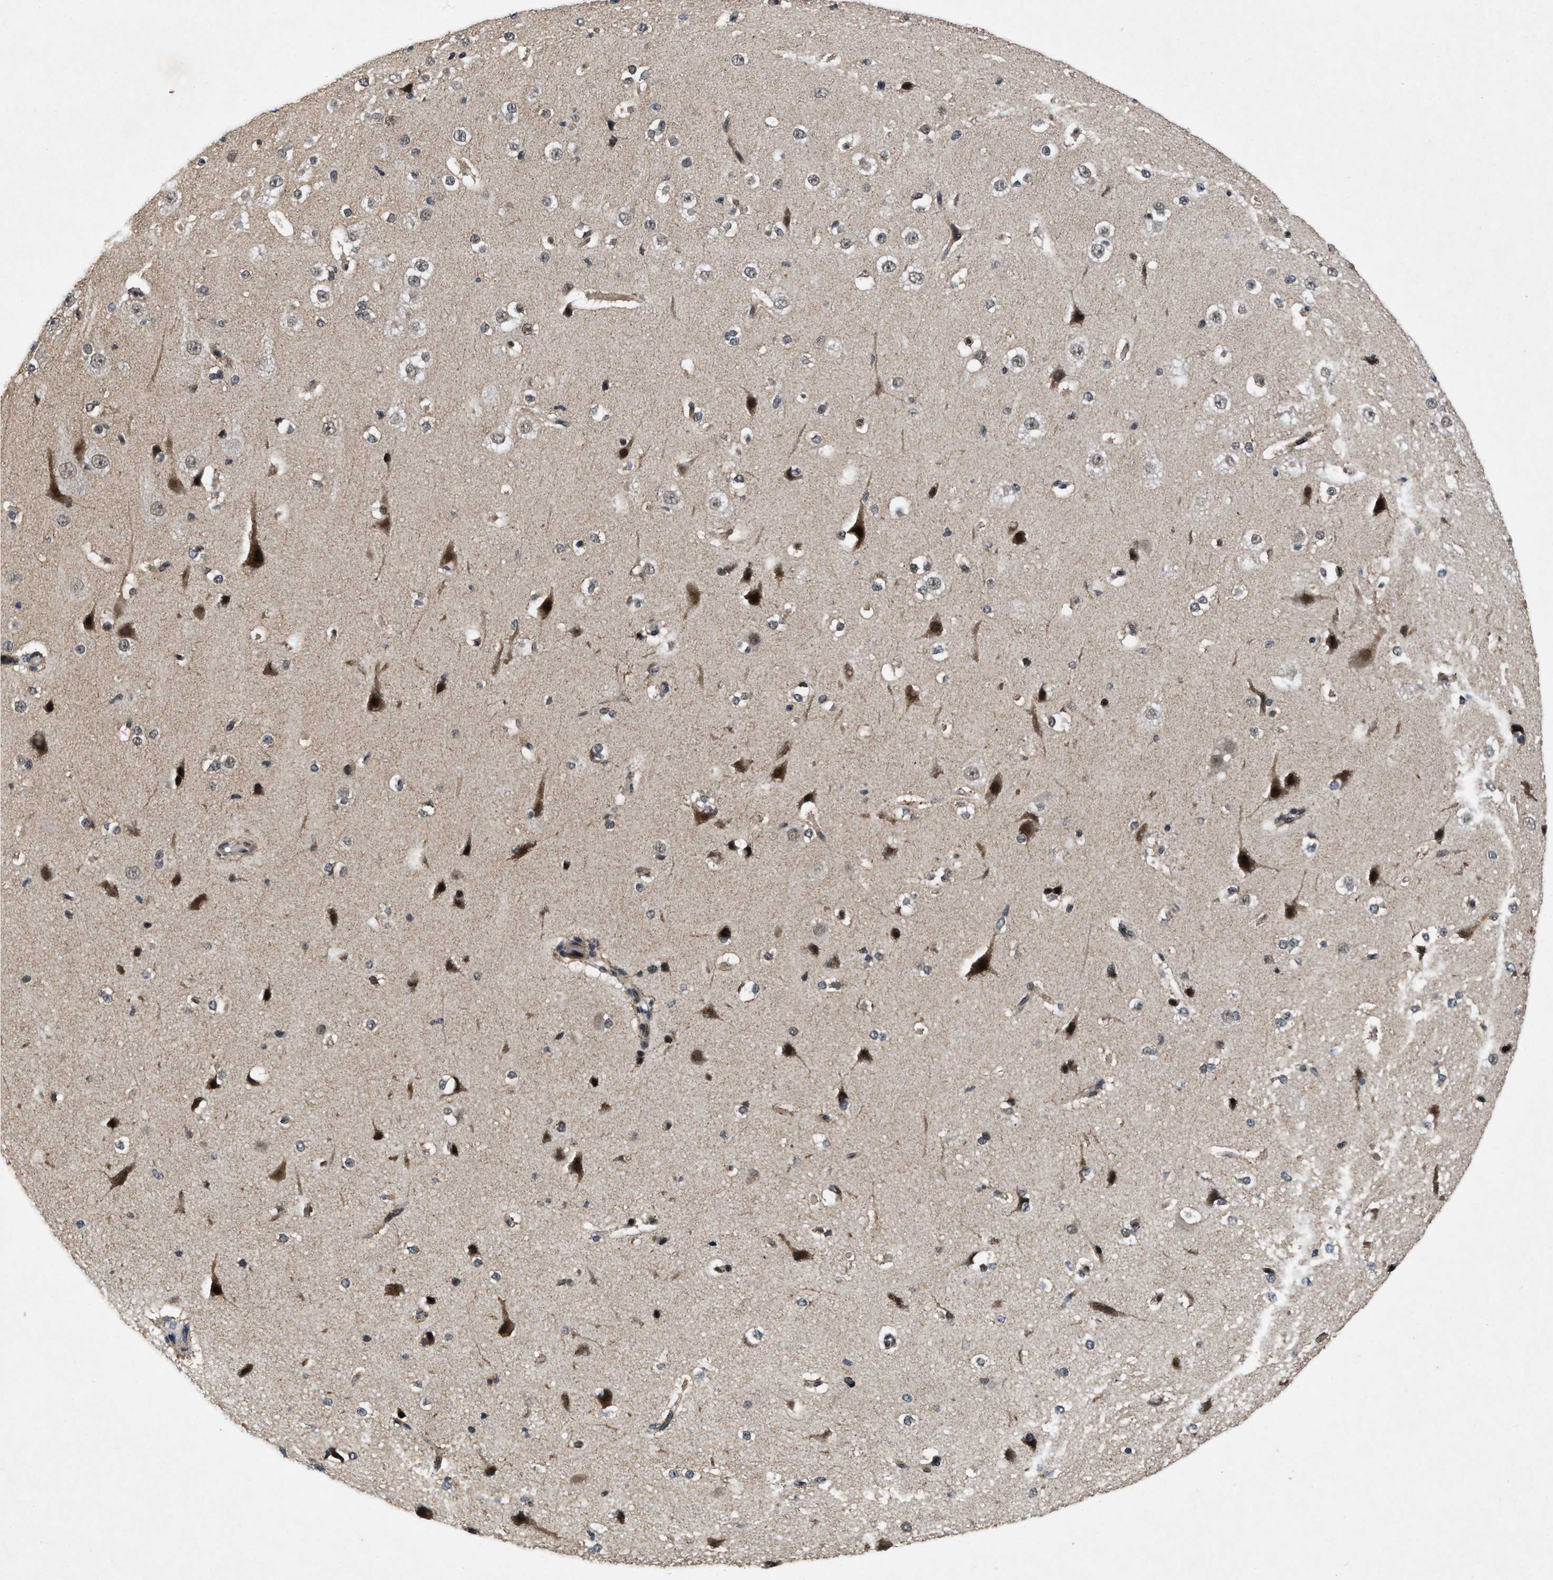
{"staining": {"intensity": "moderate", "quantity": ">75%", "location": "cytoplasmic/membranous,nuclear"}, "tissue": "cerebral cortex", "cell_type": "Endothelial cells", "image_type": "normal", "snomed": [{"axis": "morphology", "description": "Normal tissue, NOS"}, {"axis": "morphology", "description": "Developmental malformation"}, {"axis": "topography", "description": "Cerebral cortex"}], "caption": "Endothelial cells show medium levels of moderate cytoplasmic/membranous,nuclear expression in approximately >75% of cells in normal human cerebral cortex.", "gene": "ZNHIT1", "patient": {"sex": "female", "age": 30}}